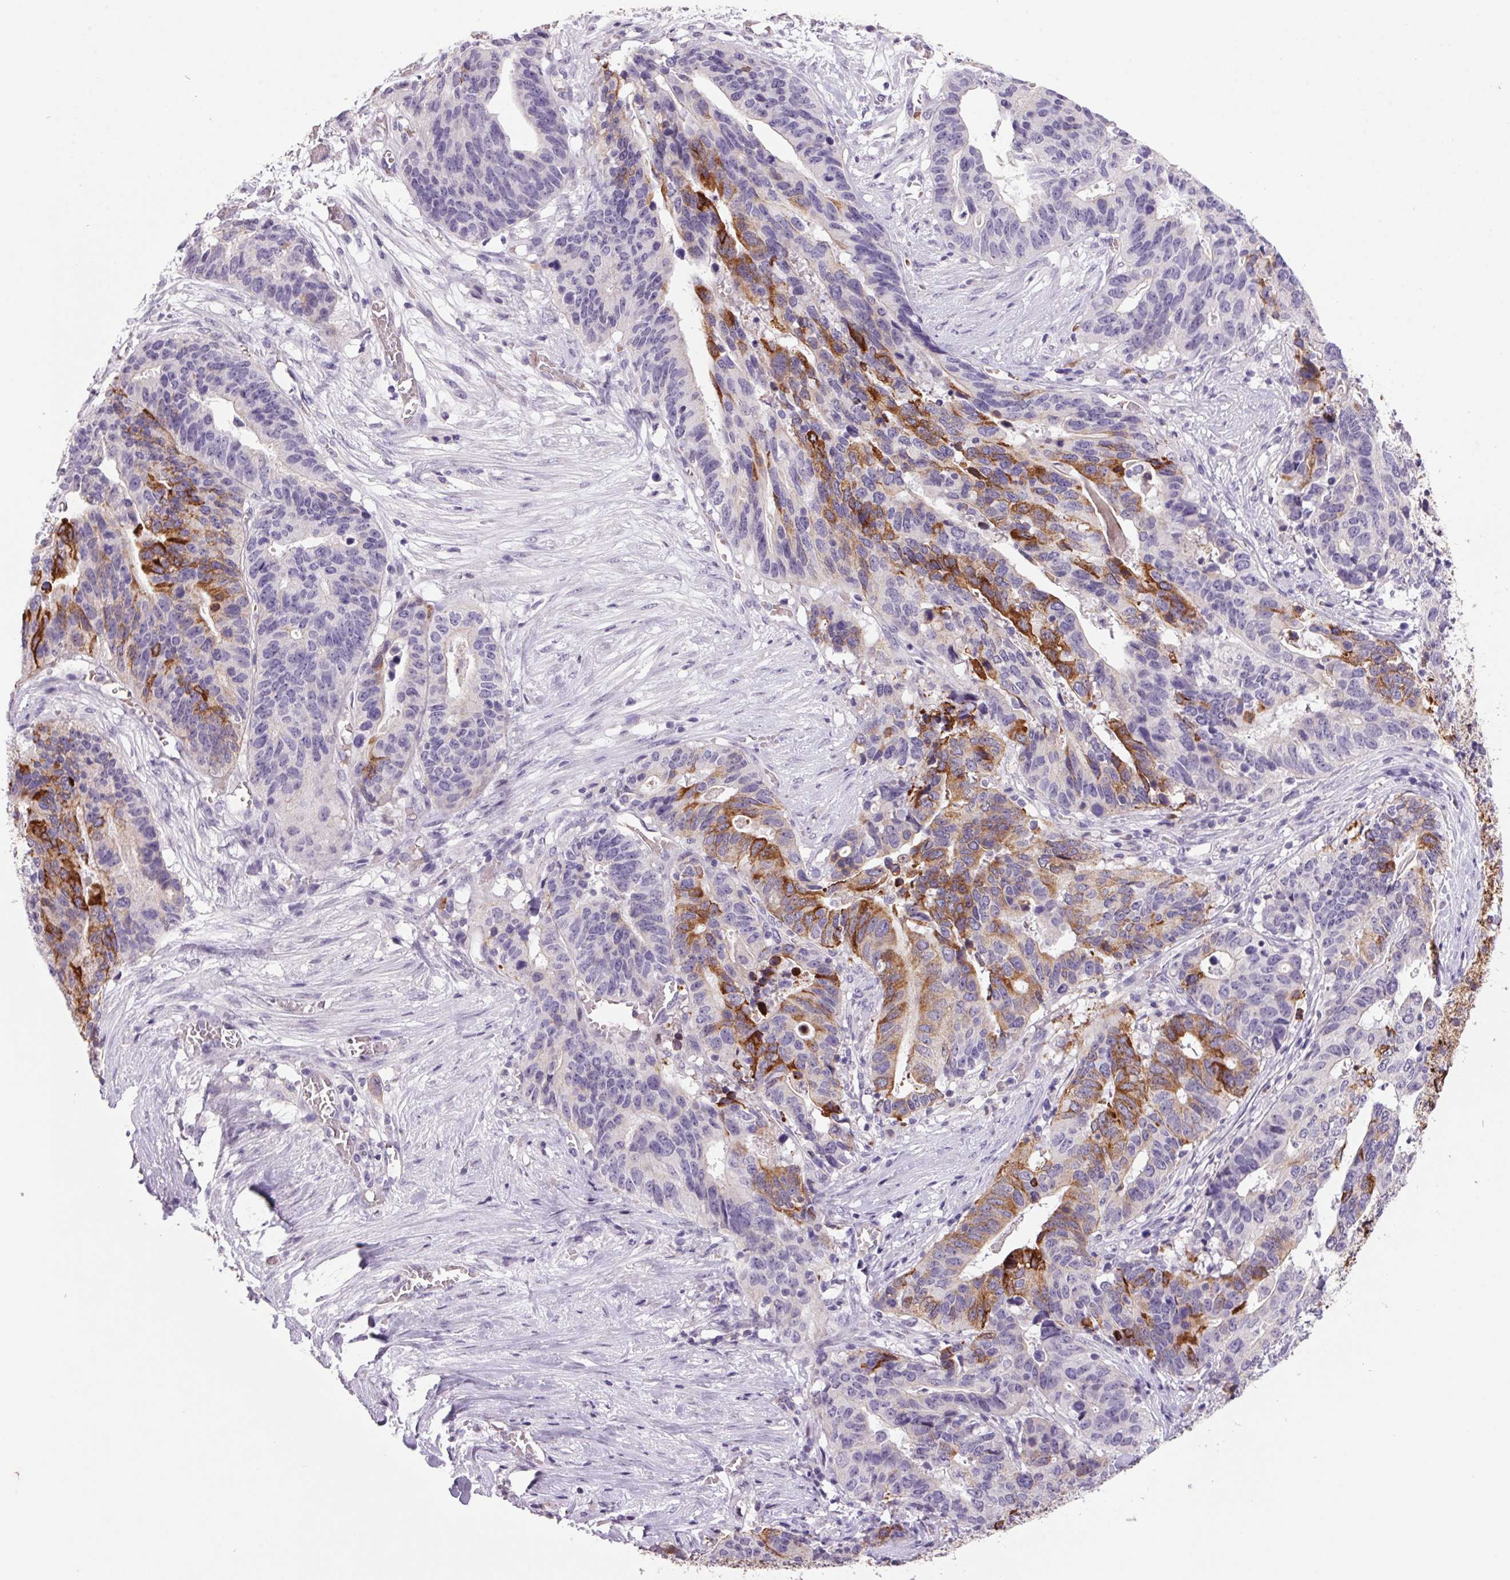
{"staining": {"intensity": "strong", "quantity": "<25%", "location": "cytoplasmic/membranous"}, "tissue": "stomach cancer", "cell_type": "Tumor cells", "image_type": "cancer", "snomed": [{"axis": "morphology", "description": "Adenocarcinoma, NOS"}, {"axis": "topography", "description": "Stomach, upper"}], "caption": "Immunohistochemistry (IHC) image of stomach cancer stained for a protein (brown), which displays medium levels of strong cytoplasmic/membranous positivity in about <25% of tumor cells.", "gene": "TRDN", "patient": {"sex": "female", "age": 67}}